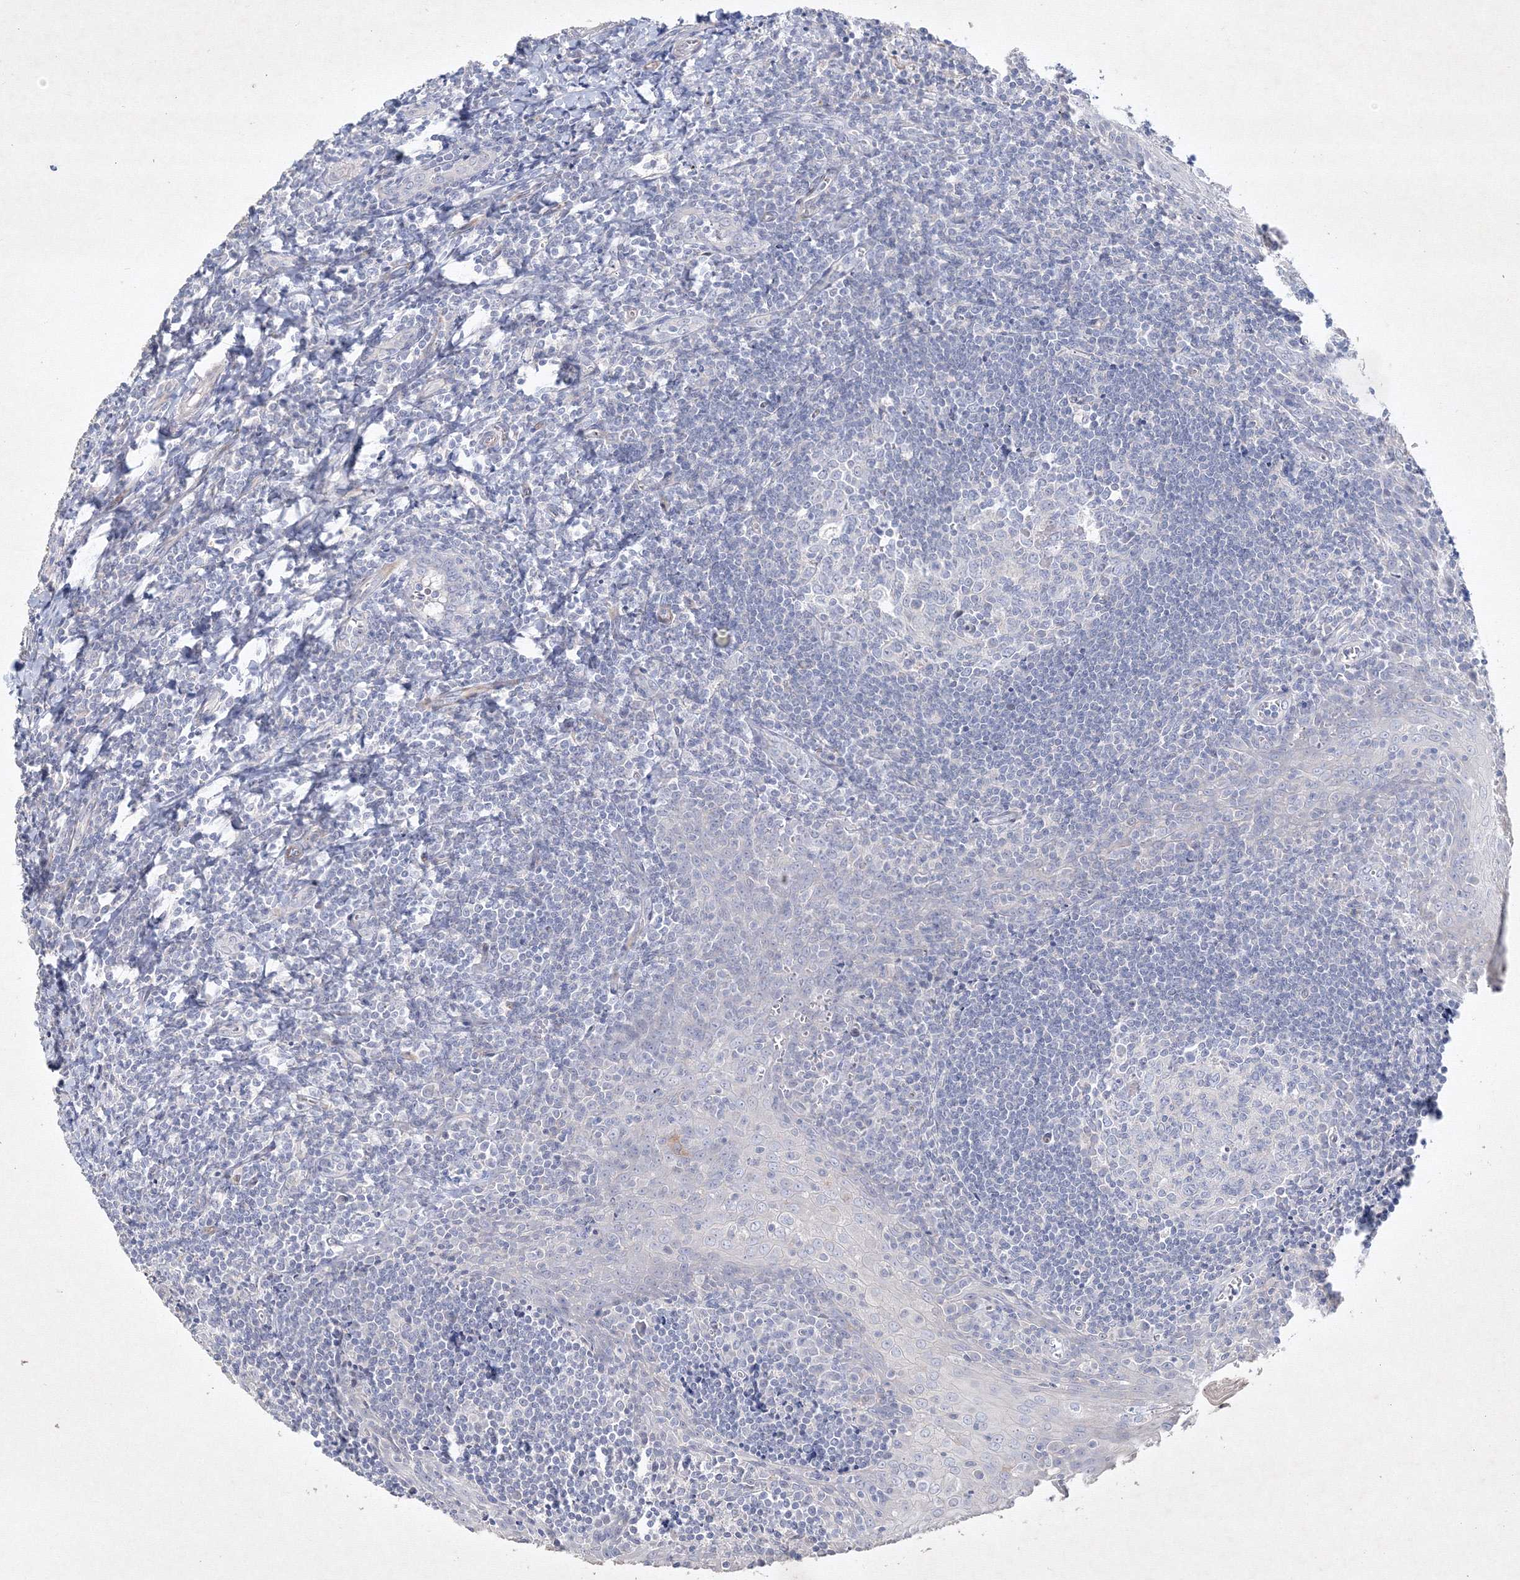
{"staining": {"intensity": "negative", "quantity": "none", "location": "none"}, "tissue": "tonsil", "cell_type": "Germinal center cells", "image_type": "normal", "snomed": [{"axis": "morphology", "description": "Normal tissue, NOS"}, {"axis": "topography", "description": "Tonsil"}], "caption": "There is no significant positivity in germinal center cells of tonsil. (DAB (3,3'-diaminobenzidine) immunohistochemistry (IHC), high magnification).", "gene": "CXXC4", "patient": {"sex": "male", "age": 27}}